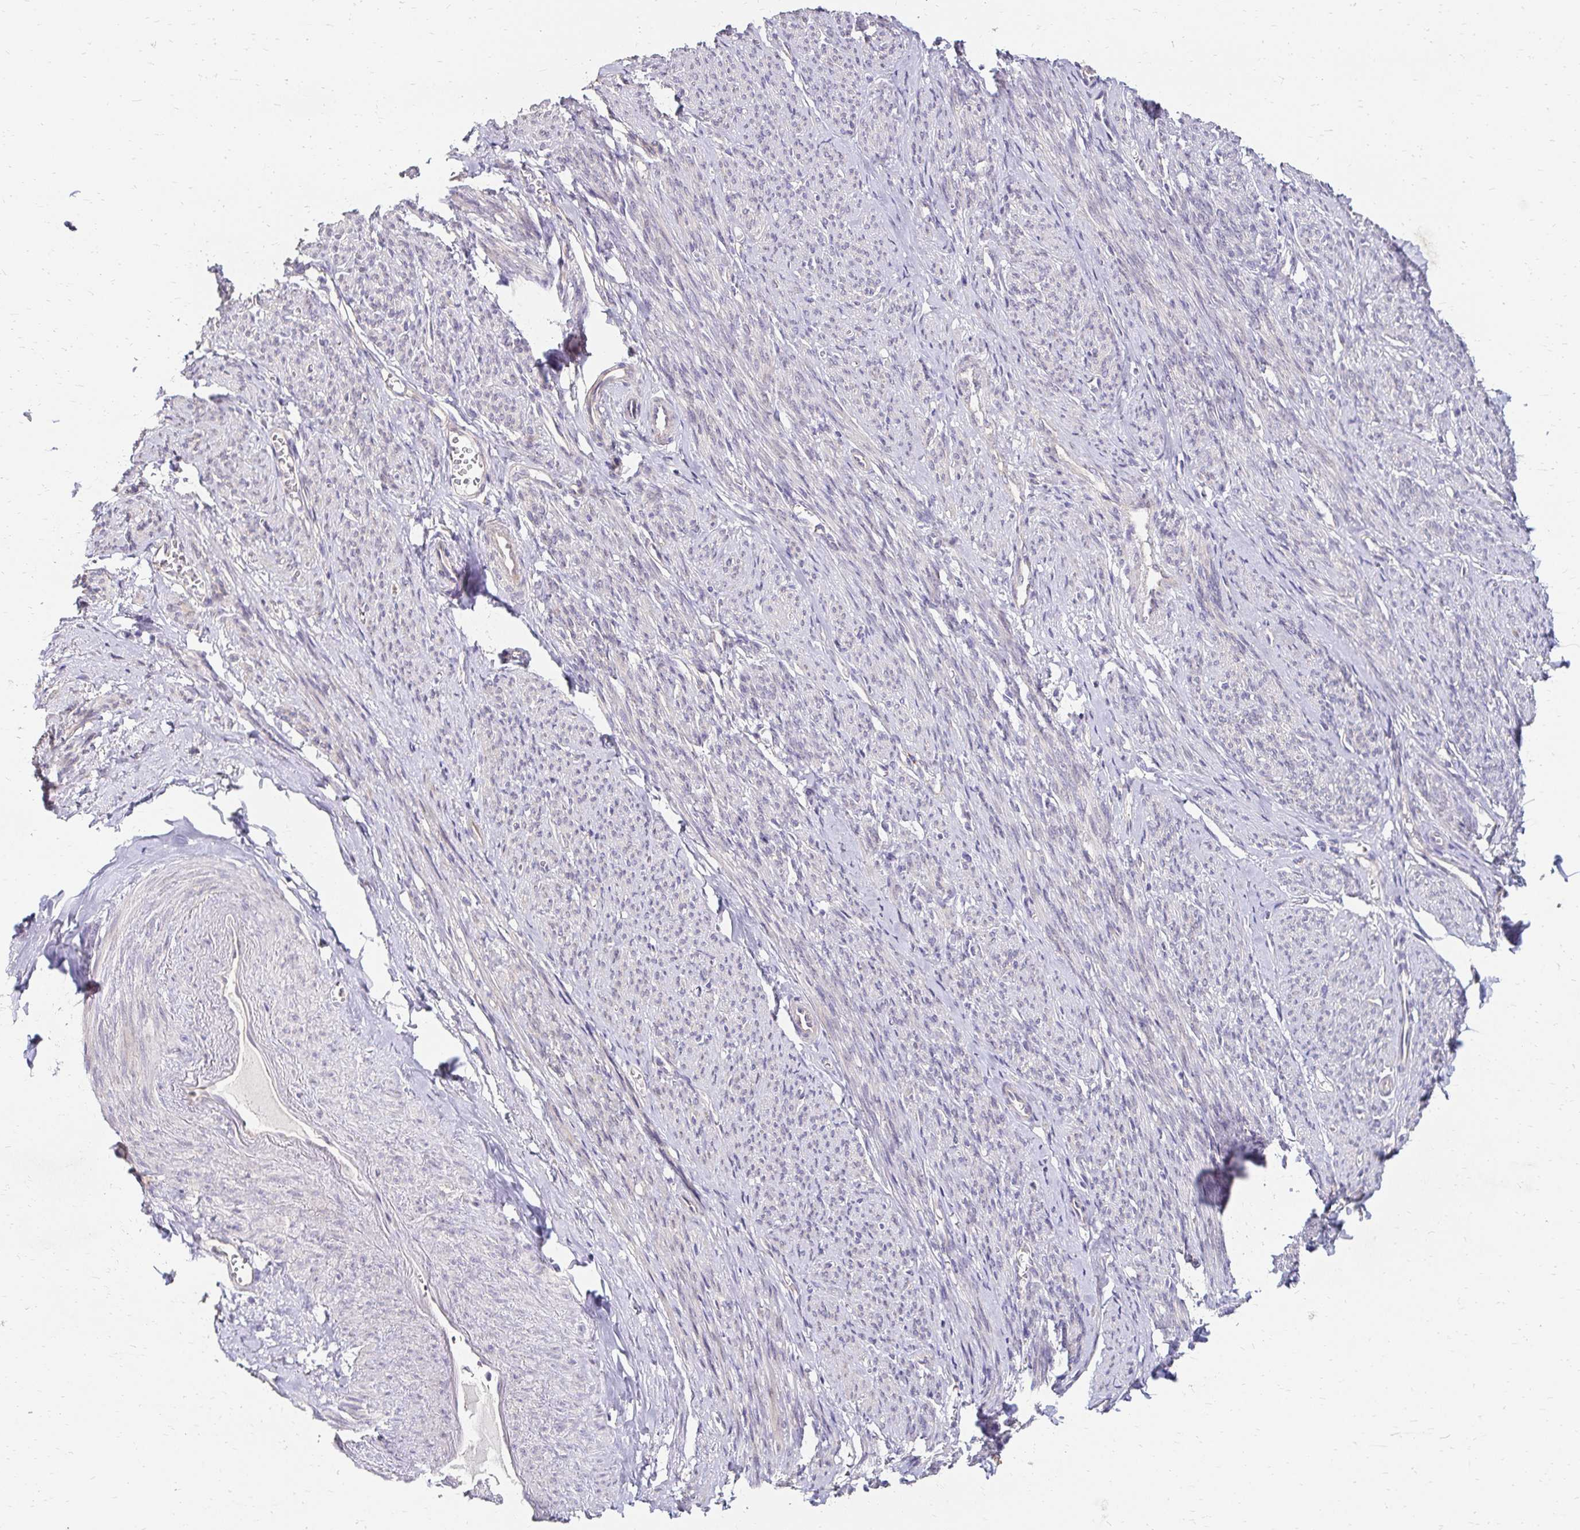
{"staining": {"intensity": "negative", "quantity": "none", "location": "none"}, "tissue": "smooth muscle", "cell_type": "Smooth muscle cells", "image_type": "normal", "snomed": [{"axis": "morphology", "description": "Normal tissue, NOS"}, {"axis": "topography", "description": "Smooth muscle"}], "caption": "Micrograph shows no significant protein positivity in smooth muscle cells of normal smooth muscle.", "gene": "PRIMA1", "patient": {"sex": "female", "age": 65}}